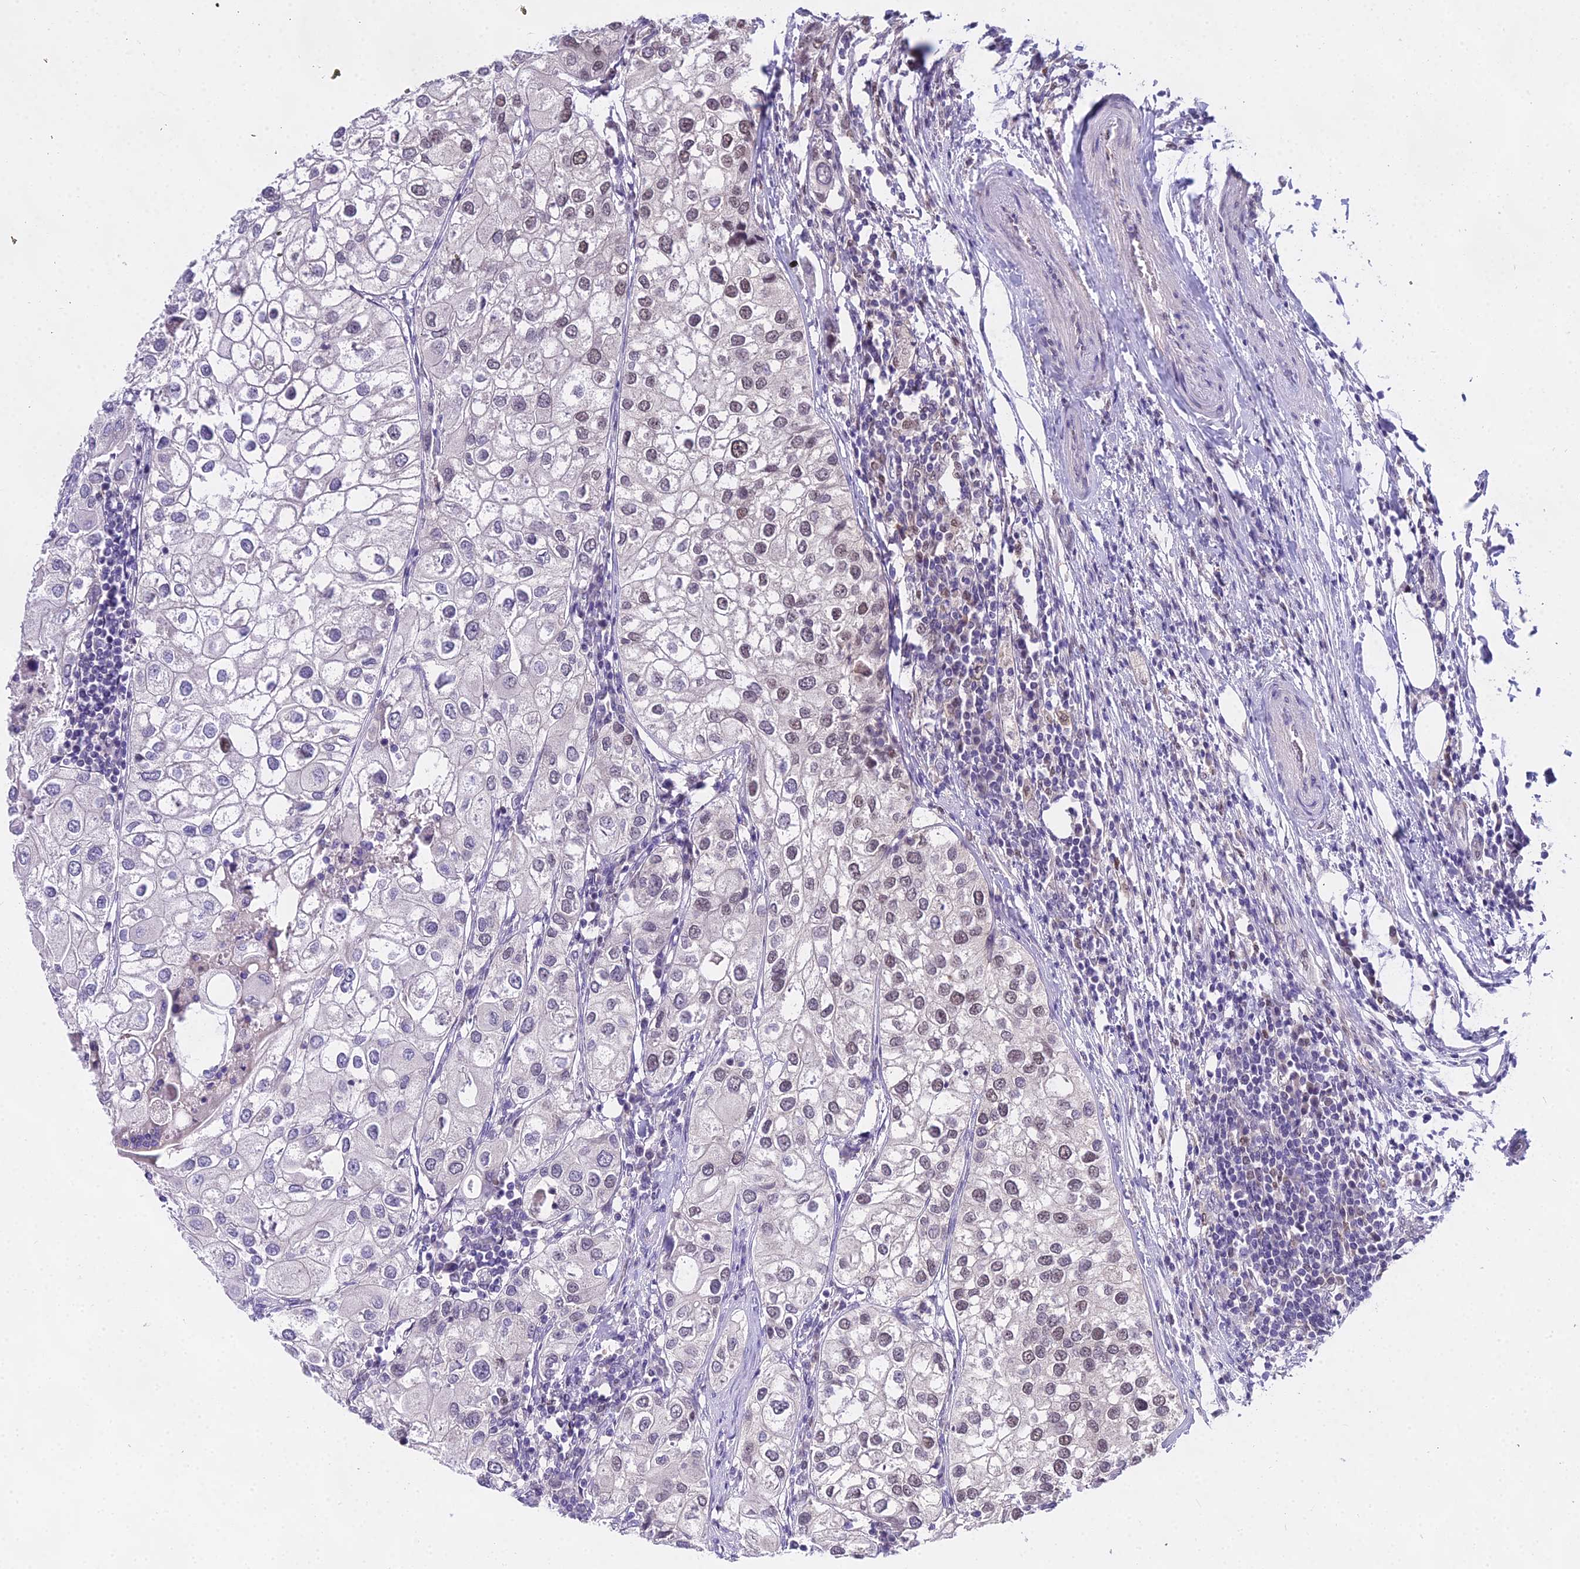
{"staining": {"intensity": "moderate", "quantity": "25%-75%", "location": "nuclear"}, "tissue": "urothelial cancer", "cell_type": "Tumor cells", "image_type": "cancer", "snomed": [{"axis": "morphology", "description": "Urothelial carcinoma, High grade"}, {"axis": "topography", "description": "Urinary bladder"}], "caption": "Tumor cells reveal medium levels of moderate nuclear expression in about 25%-75% of cells in human urothelial carcinoma (high-grade).", "gene": "MAT2A", "patient": {"sex": "male", "age": 64}}